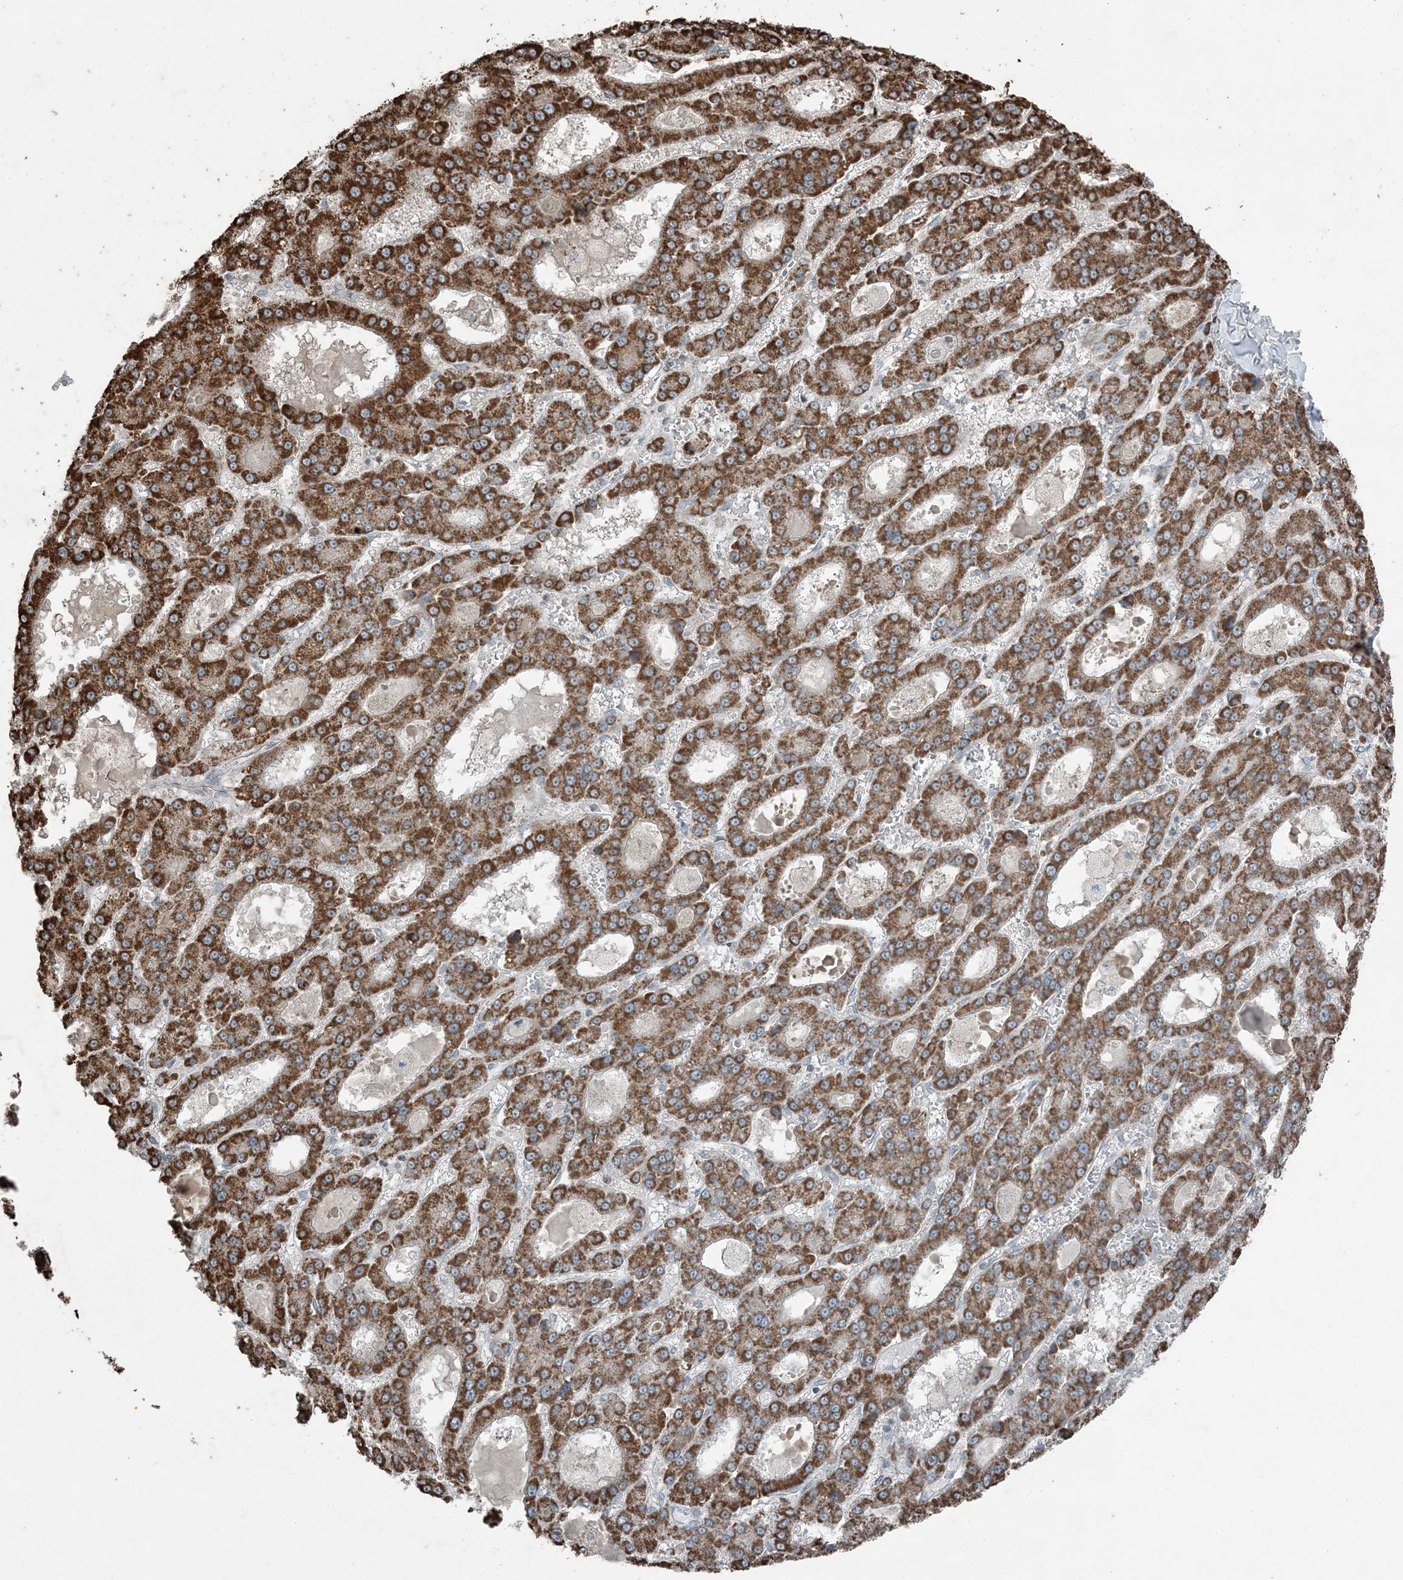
{"staining": {"intensity": "strong", "quantity": ">75%", "location": "cytoplasmic/membranous"}, "tissue": "liver cancer", "cell_type": "Tumor cells", "image_type": "cancer", "snomed": [{"axis": "morphology", "description": "Carcinoma, Hepatocellular, NOS"}, {"axis": "topography", "description": "Liver"}], "caption": "The photomicrograph exhibits a brown stain indicating the presence of a protein in the cytoplasmic/membranous of tumor cells in liver cancer.", "gene": "GNL1", "patient": {"sex": "male", "age": 70}}